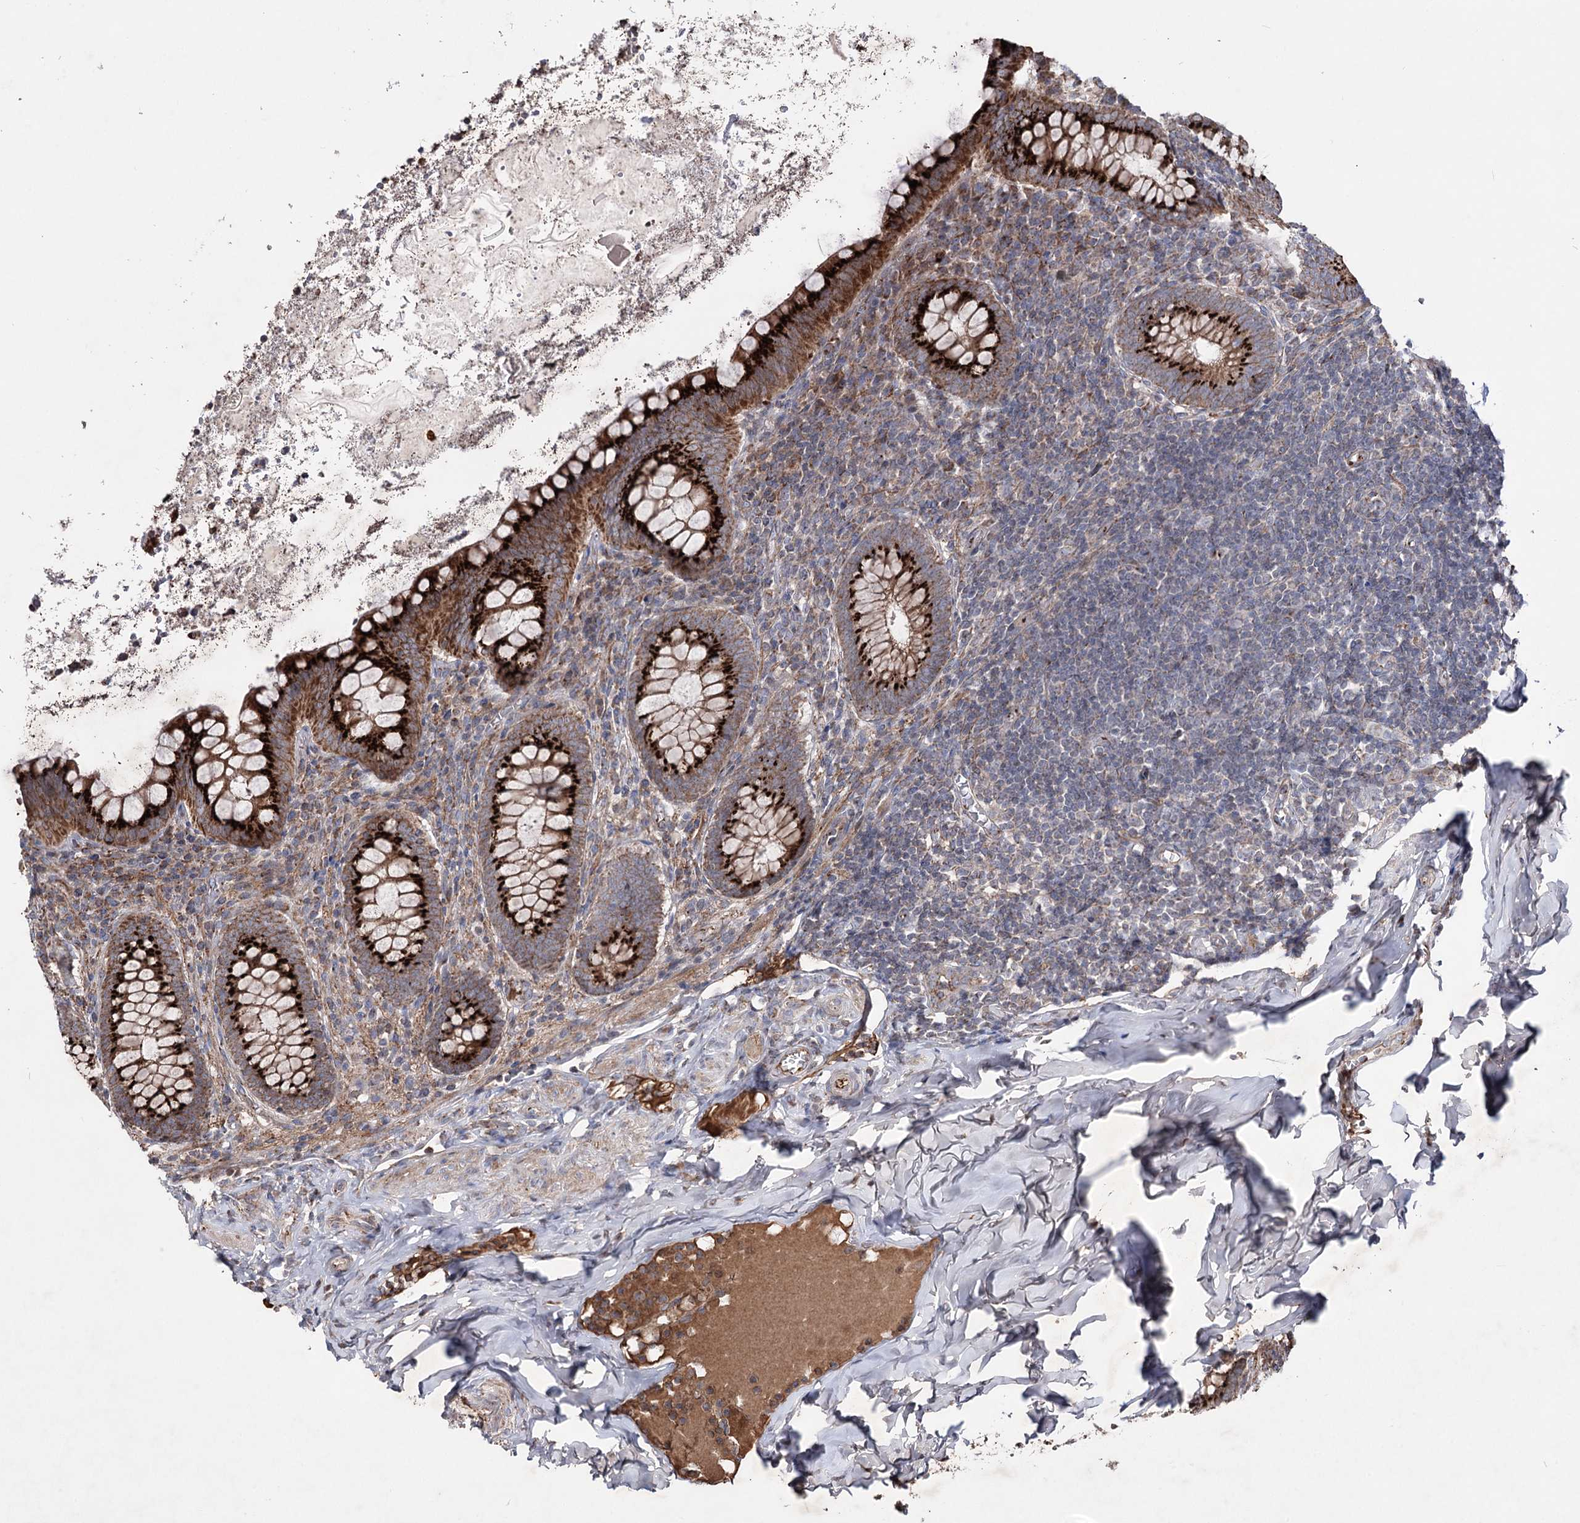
{"staining": {"intensity": "strong", "quantity": ">75%", "location": "cytoplasmic/membranous"}, "tissue": "appendix", "cell_type": "Glandular cells", "image_type": "normal", "snomed": [{"axis": "morphology", "description": "Normal tissue, NOS"}, {"axis": "topography", "description": "Appendix"}], "caption": "Protein staining demonstrates strong cytoplasmic/membranous expression in about >75% of glandular cells in unremarkable appendix.", "gene": "ARHGAP20", "patient": {"sex": "female", "age": 33}}